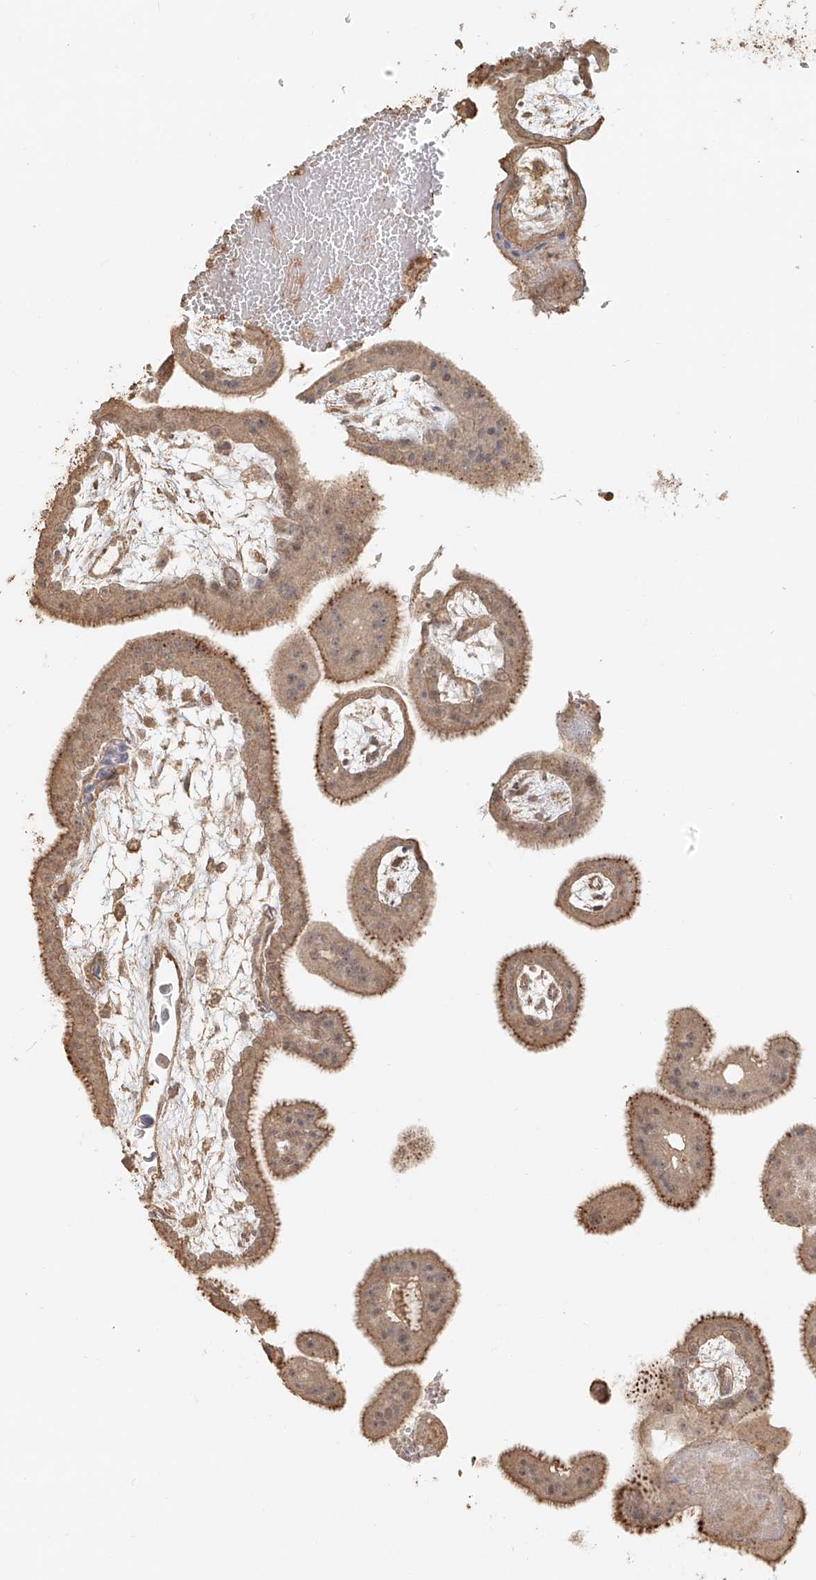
{"staining": {"intensity": "weak", "quantity": ">75%", "location": "cytoplasmic/membranous"}, "tissue": "placenta", "cell_type": "Decidual cells", "image_type": "normal", "snomed": [{"axis": "morphology", "description": "Normal tissue, NOS"}, {"axis": "topography", "description": "Placenta"}], "caption": "IHC micrograph of benign placenta: human placenta stained using IHC displays low levels of weak protein expression localized specifically in the cytoplasmic/membranous of decidual cells, appearing as a cytoplasmic/membranous brown color.", "gene": "NPHS1", "patient": {"sex": "female", "age": 35}}